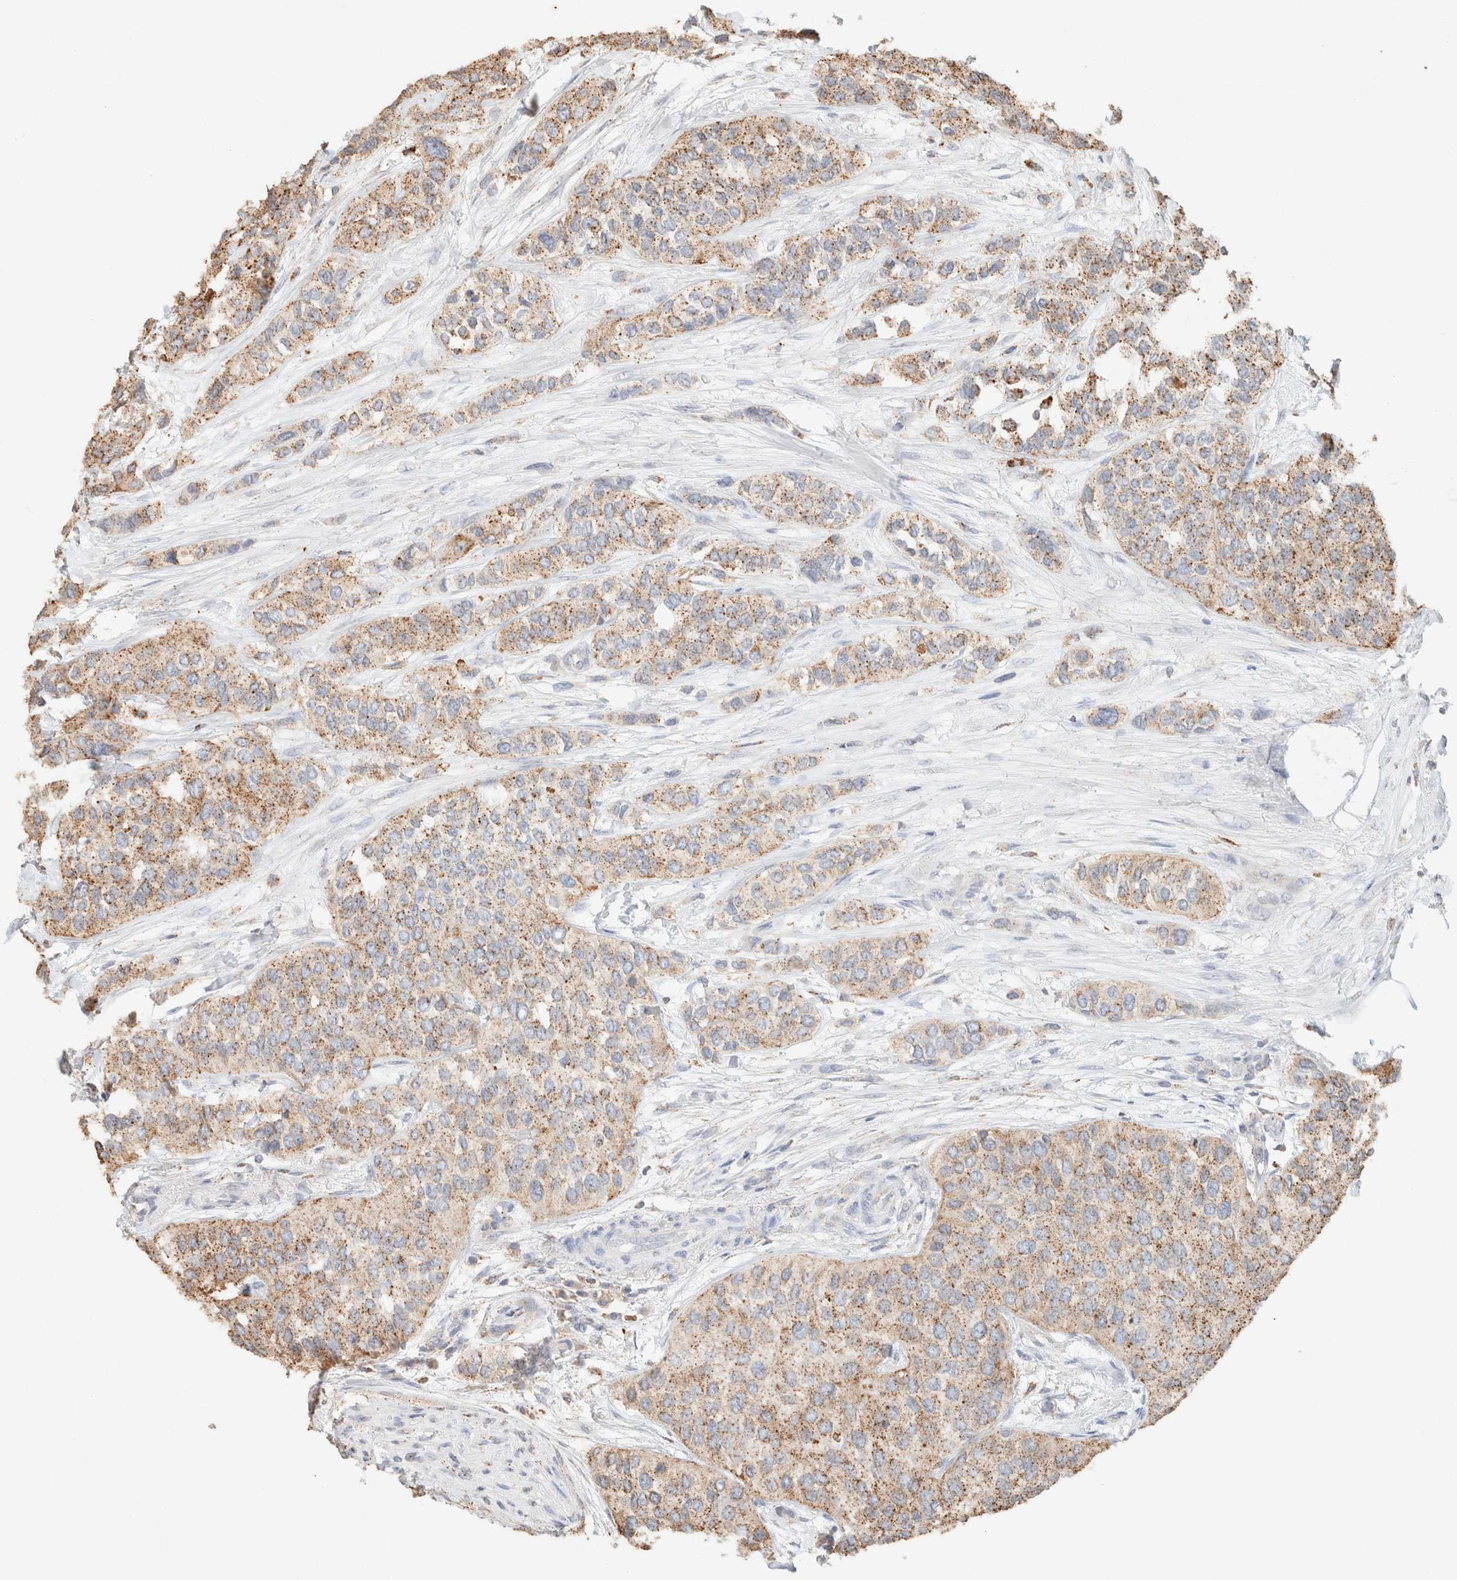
{"staining": {"intensity": "moderate", "quantity": ">75%", "location": "cytoplasmic/membranous"}, "tissue": "urothelial cancer", "cell_type": "Tumor cells", "image_type": "cancer", "snomed": [{"axis": "morphology", "description": "Urothelial carcinoma, High grade"}, {"axis": "topography", "description": "Urinary bladder"}], "caption": "Moderate cytoplasmic/membranous staining is identified in approximately >75% of tumor cells in urothelial cancer. (DAB IHC, brown staining for protein, blue staining for nuclei).", "gene": "CTSC", "patient": {"sex": "female", "age": 56}}